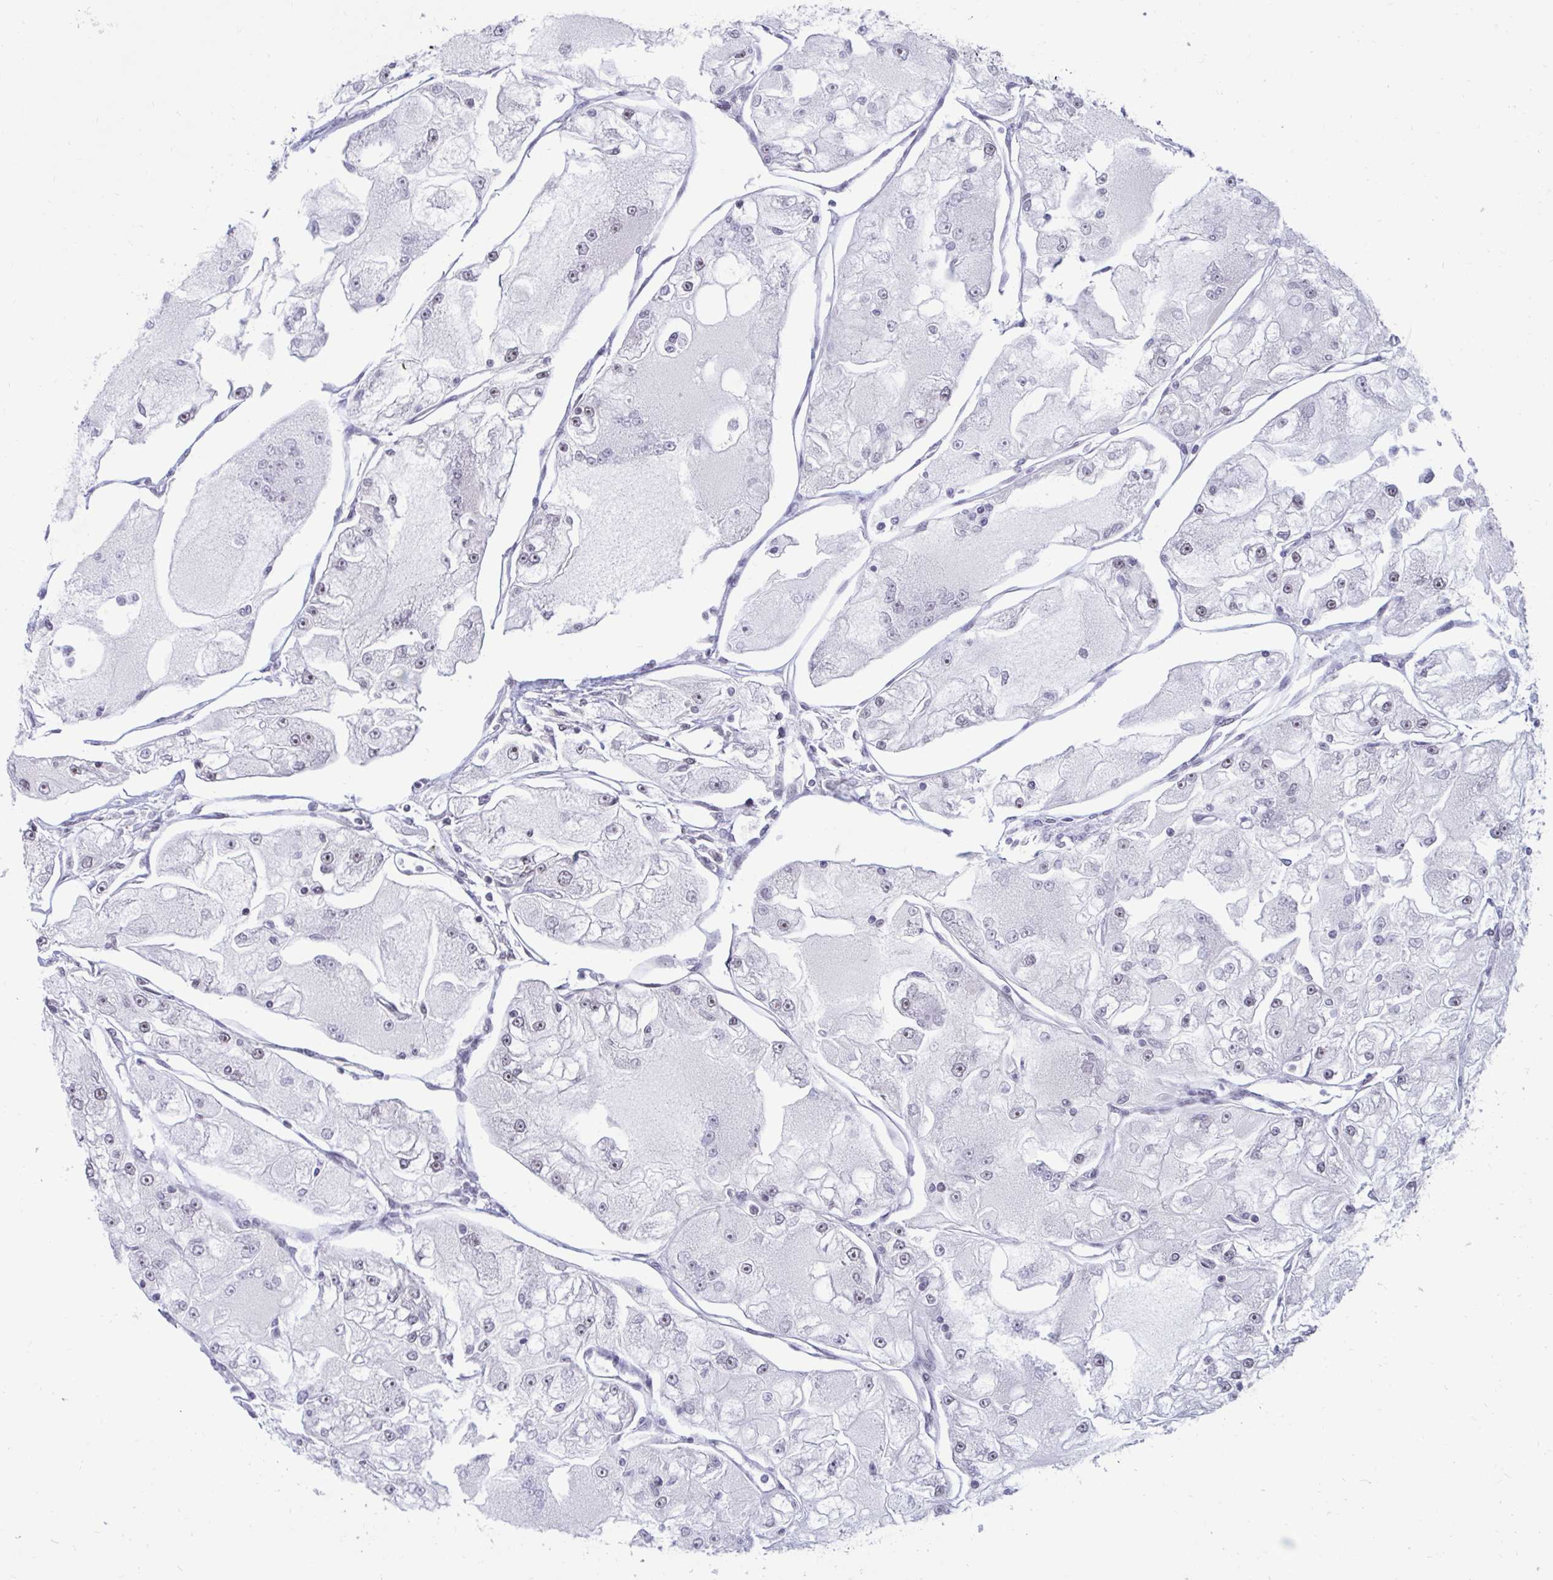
{"staining": {"intensity": "weak", "quantity": "<25%", "location": "nuclear"}, "tissue": "renal cancer", "cell_type": "Tumor cells", "image_type": "cancer", "snomed": [{"axis": "morphology", "description": "Adenocarcinoma, NOS"}, {"axis": "topography", "description": "Kidney"}], "caption": "Immunohistochemistry micrograph of neoplastic tissue: human adenocarcinoma (renal) stained with DAB exhibits no significant protein positivity in tumor cells.", "gene": "PHF10", "patient": {"sex": "female", "age": 72}}